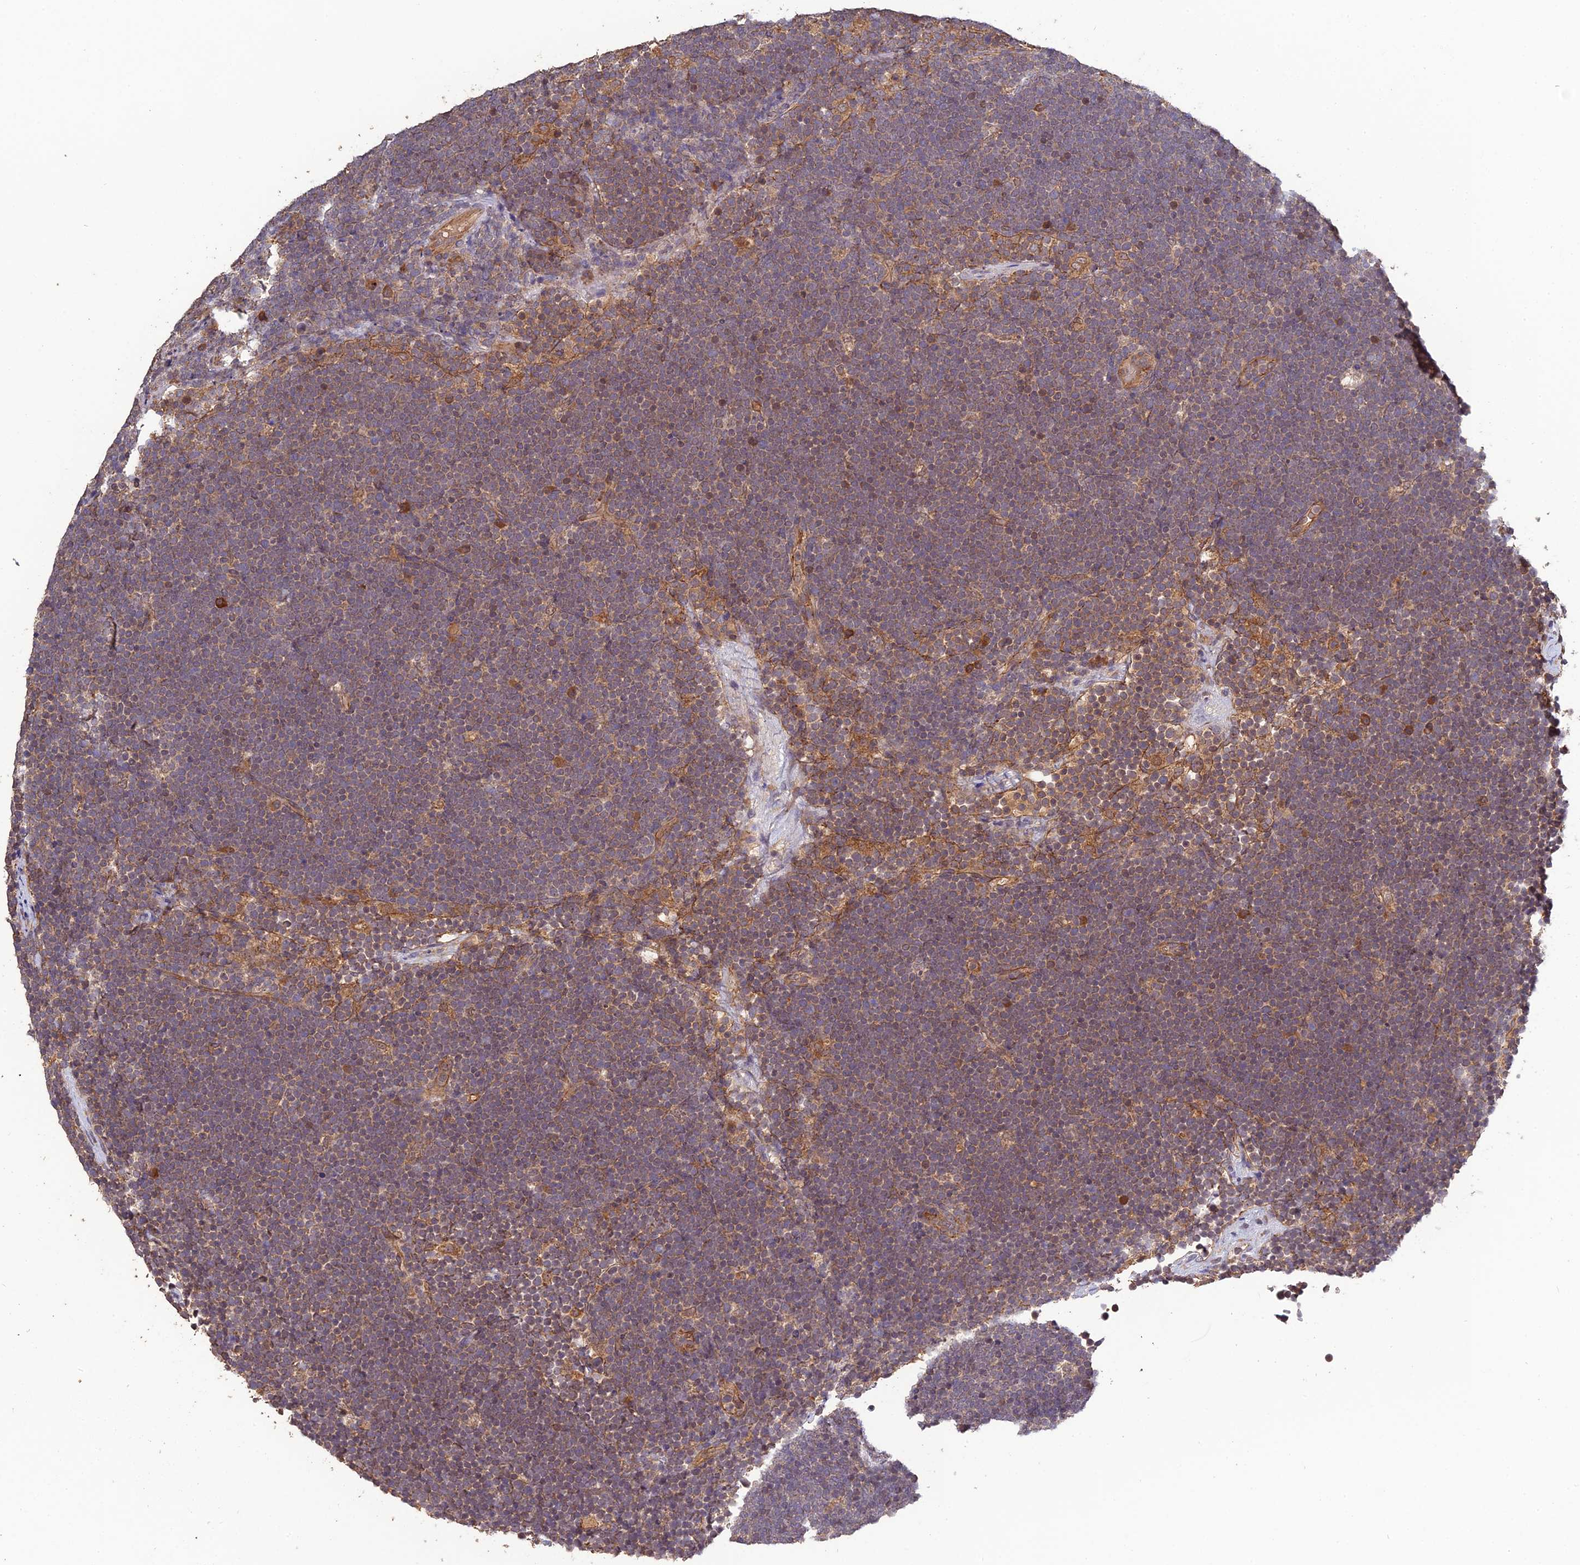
{"staining": {"intensity": "weak", "quantity": ">75%", "location": "cytoplasmic/membranous"}, "tissue": "lymphoma", "cell_type": "Tumor cells", "image_type": "cancer", "snomed": [{"axis": "morphology", "description": "Malignant lymphoma, non-Hodgkin's type, High grade"}, {"axis": "topography", "description": "Lymph node"}], "caption": "Lymphoma was stained to show a protein in brown. There is low levels of weak cytoplasmic/membranous positivity in approximately >75% of tumor cells.", "gene": "ARHGAP40", "patient": {"sex": "male", "age": 13}}